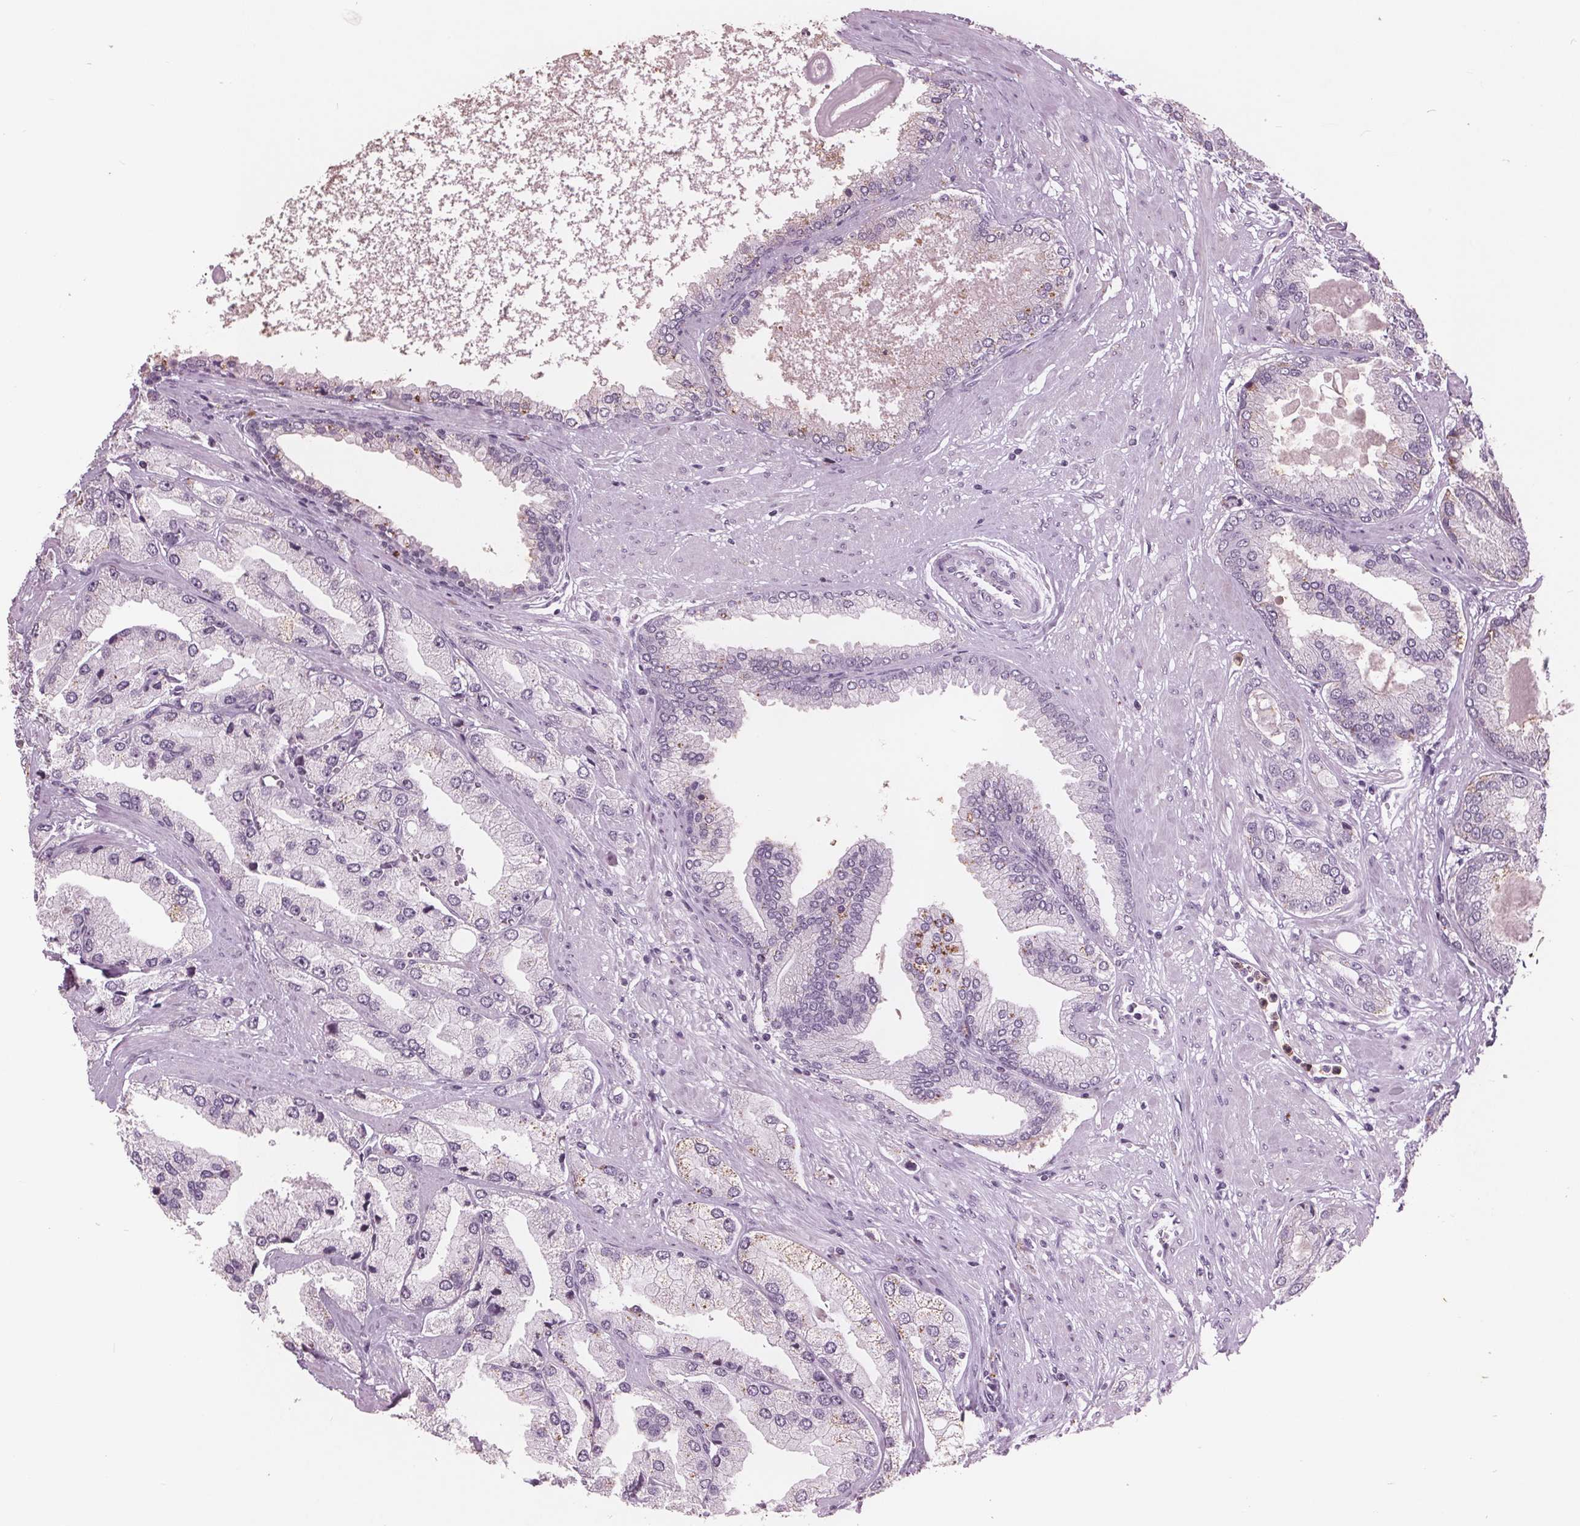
{"staining": {"intensity": "negative", "quantity": "none", "location": "none"}, "tissue": "prostate cancer", "cell_type": "Tumor cells", "image_type": "cancer", "snomed": [{"axis": "morphology", "description": "Adenocarcinoma, High grade"}, {"axis": "topography", "description": "Prostate"}], "caption": "IHC image of human adenocarcinoma (high-grade) (prostate) stained for a protein (brown), which exhibits no staining in tumor cells.", "gene": "PTPN14", "patient": {"sex": "male", "age": 68}}